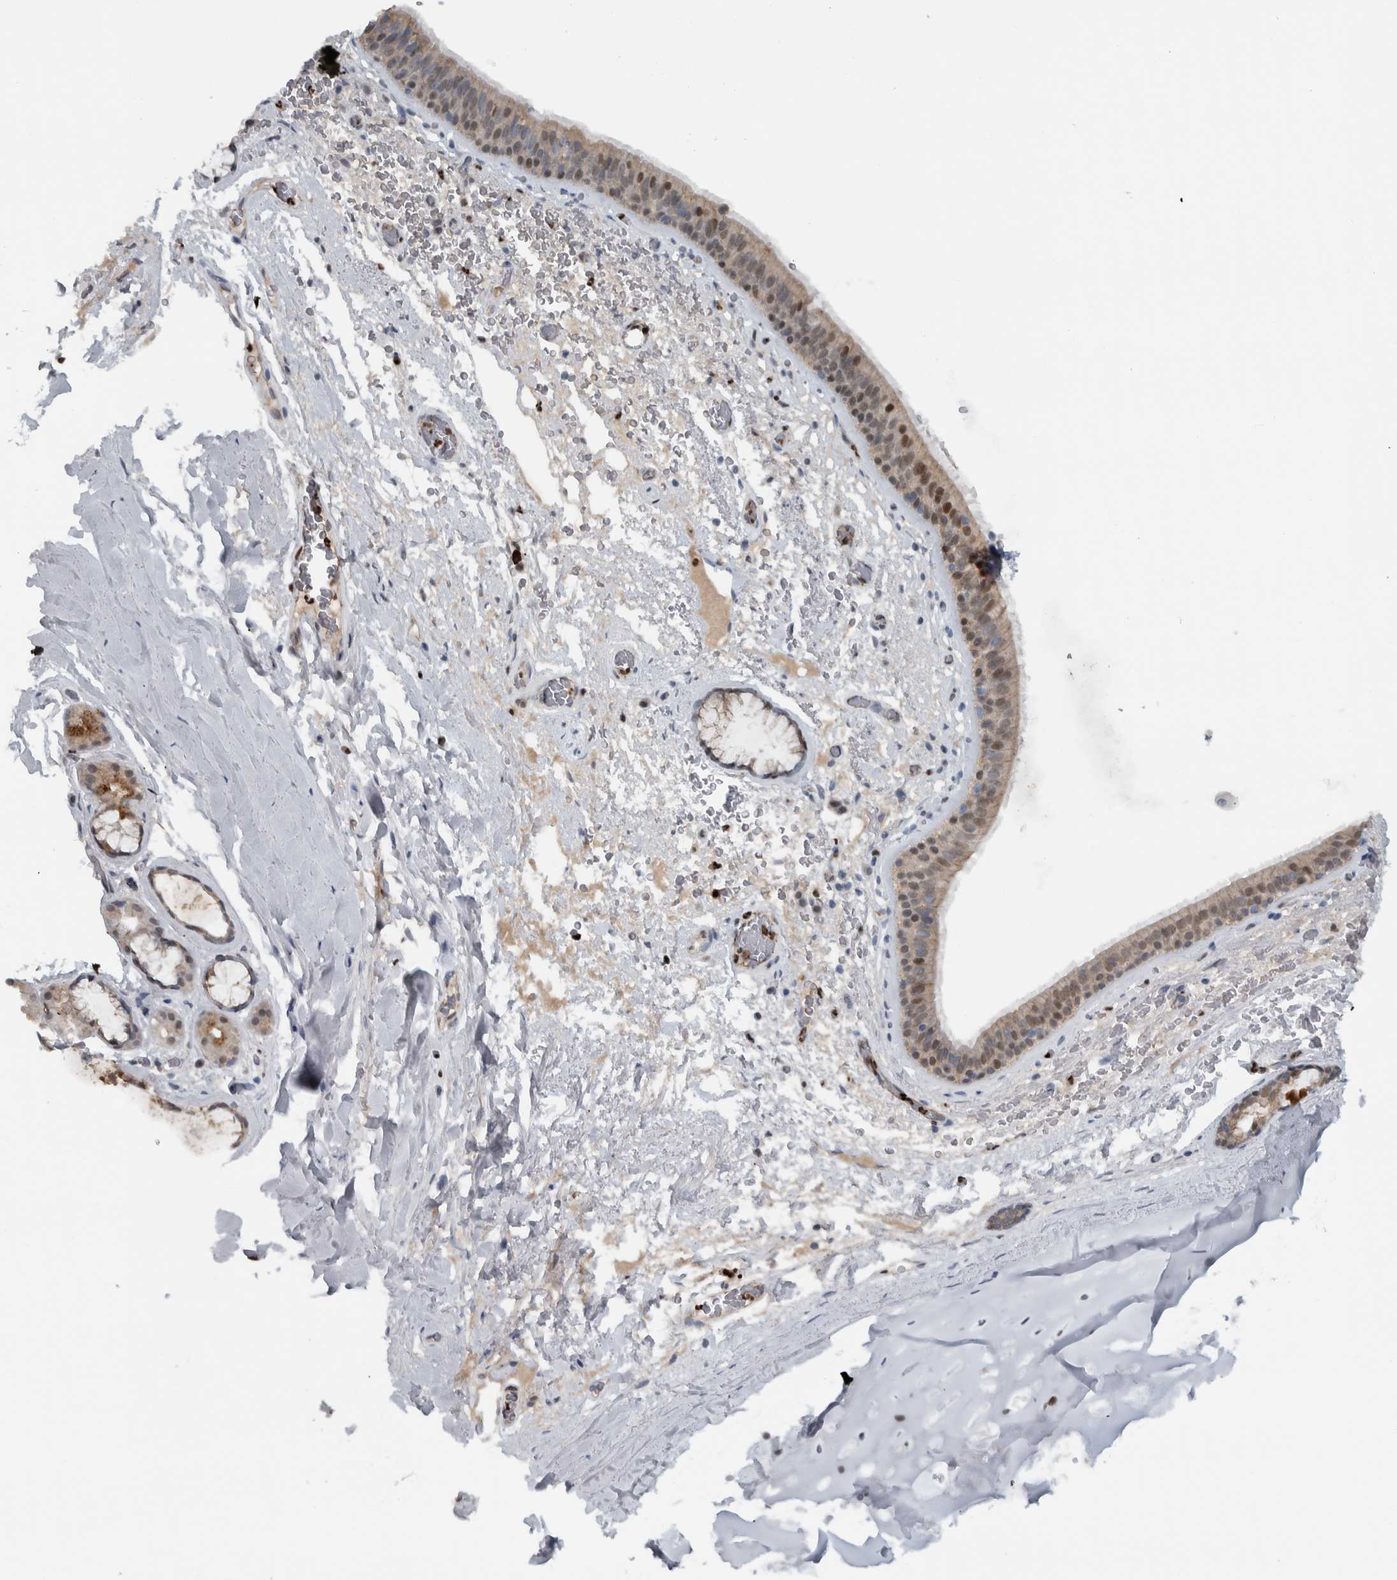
{"staining": {"intensity": "strong", "quantity": "25%-75%", "location": "cytoplasmic/membranous,nuclear"}, "tissue": "bronchus", "cell_type": "Respiratory epithelial cells", "image_type": "normal", "snomed": [{"axis": "morphology", "description": "Normal tissue, NOS"}, {"axis": "topography", "description": "Cartilage tissue"}], "caption": "Immunohistochemical staining of benign bronchus displays high levels of strong cytoplasmic/membranous,nuclear staining in about 25%-75% of respiratory epithelial cells. The protein of interest is shown in brown color, while the nuclei are stained blue.", "gene": "ADPRM", "patient": {"sex": "female", "age": 63}}